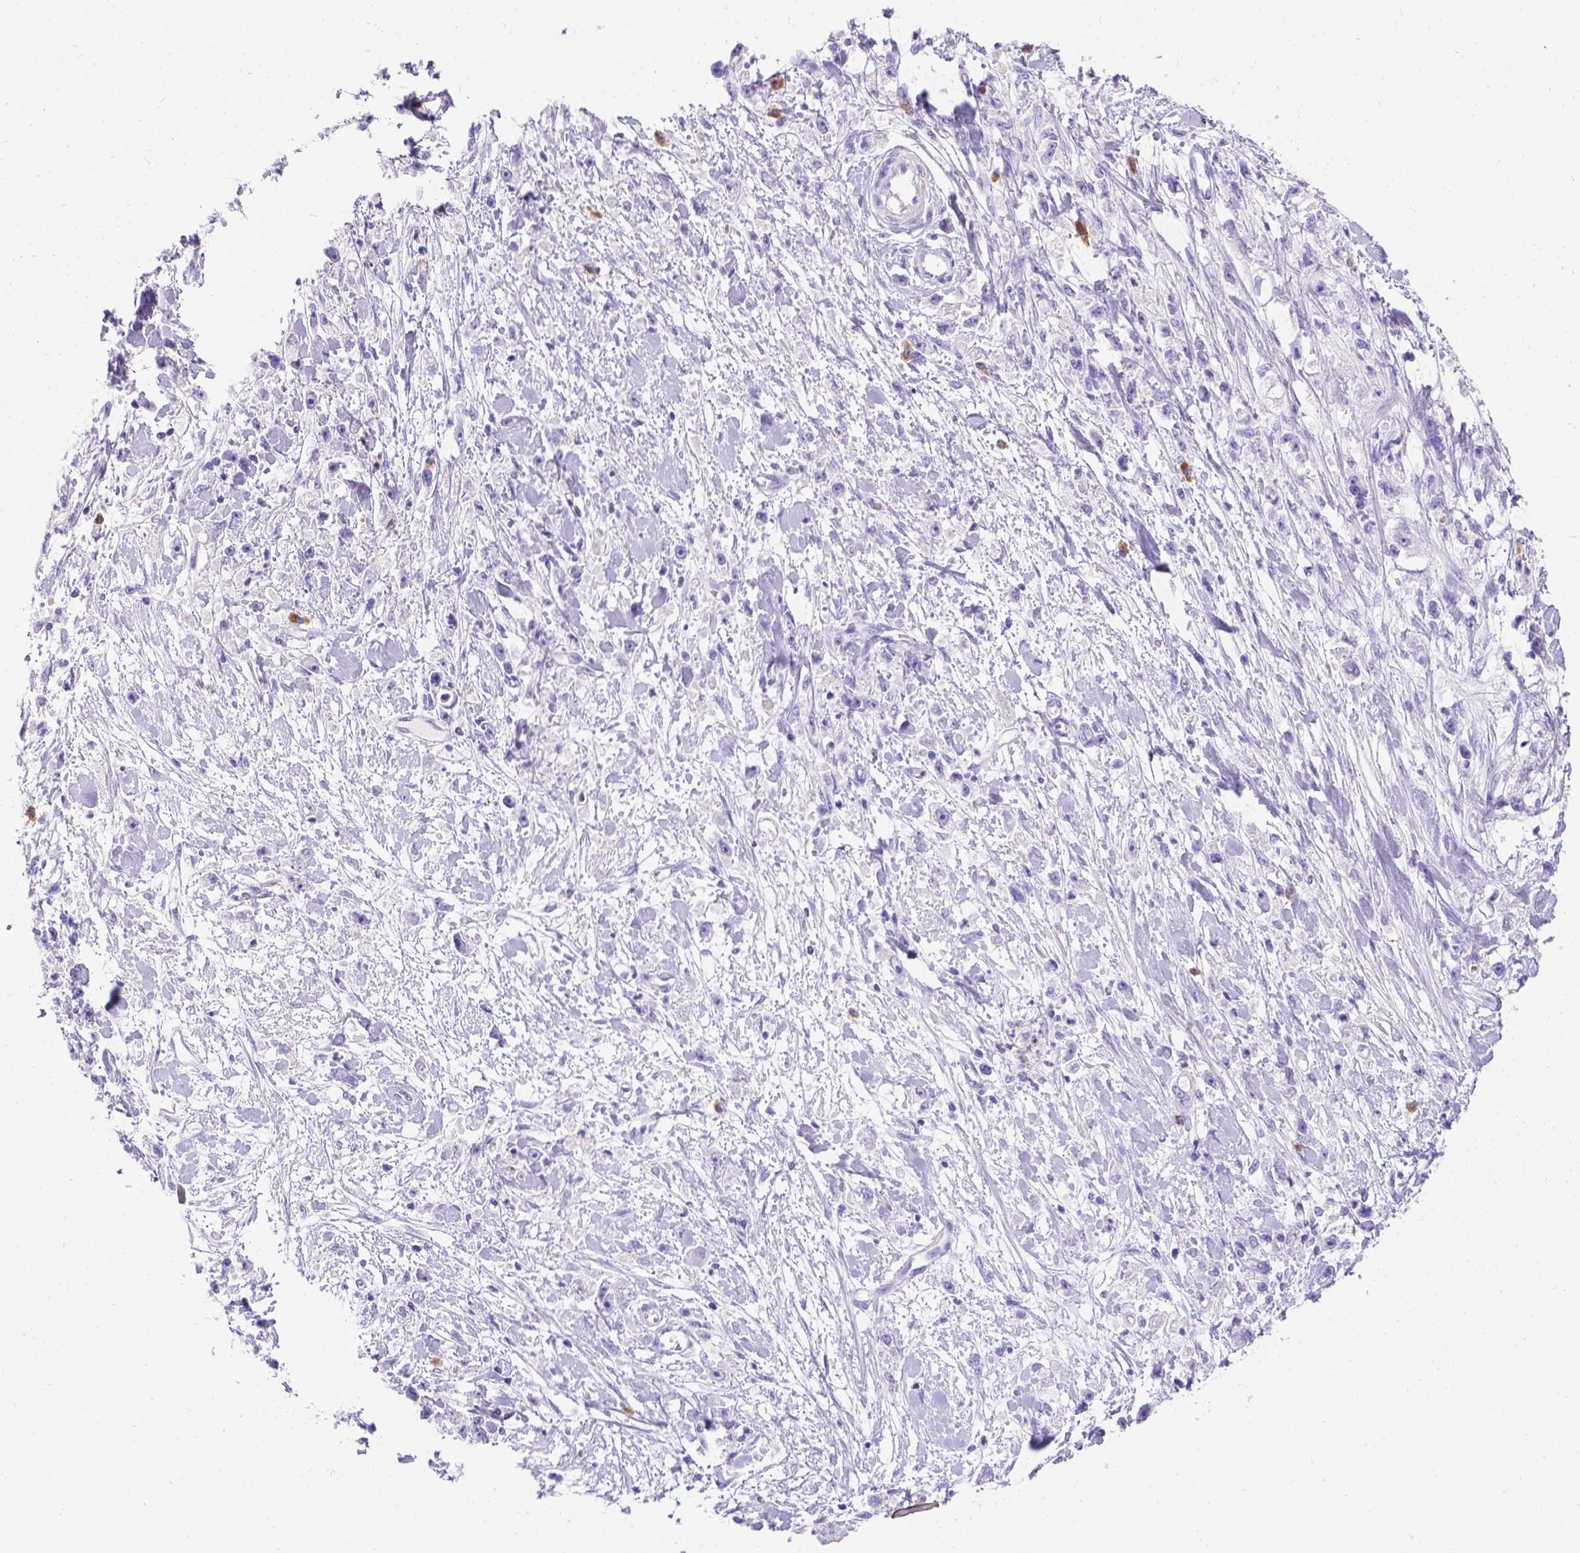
{"staining": {"intensity": "negative", "quantity": "none", "location": "none"}, "tissue": "stomach cancer", "cell_type": "Tumor cells", "image_type": "cancer", "snomed": [{"axis": "morphology", "description": "Adenocarcinoma, NOS"}, {"axis": "topography", "description": "Stomach"}], "caption": "Tumor cells show no significant protein staining in stomach cancer. Brightfield microscopy of immunohistochemistry (IHC) stained with DAB (brown) and hematoxylin (blue), captured at high magnification.", "gene": "GNRHR", "patient": {"sex": "female", "age": 59}}